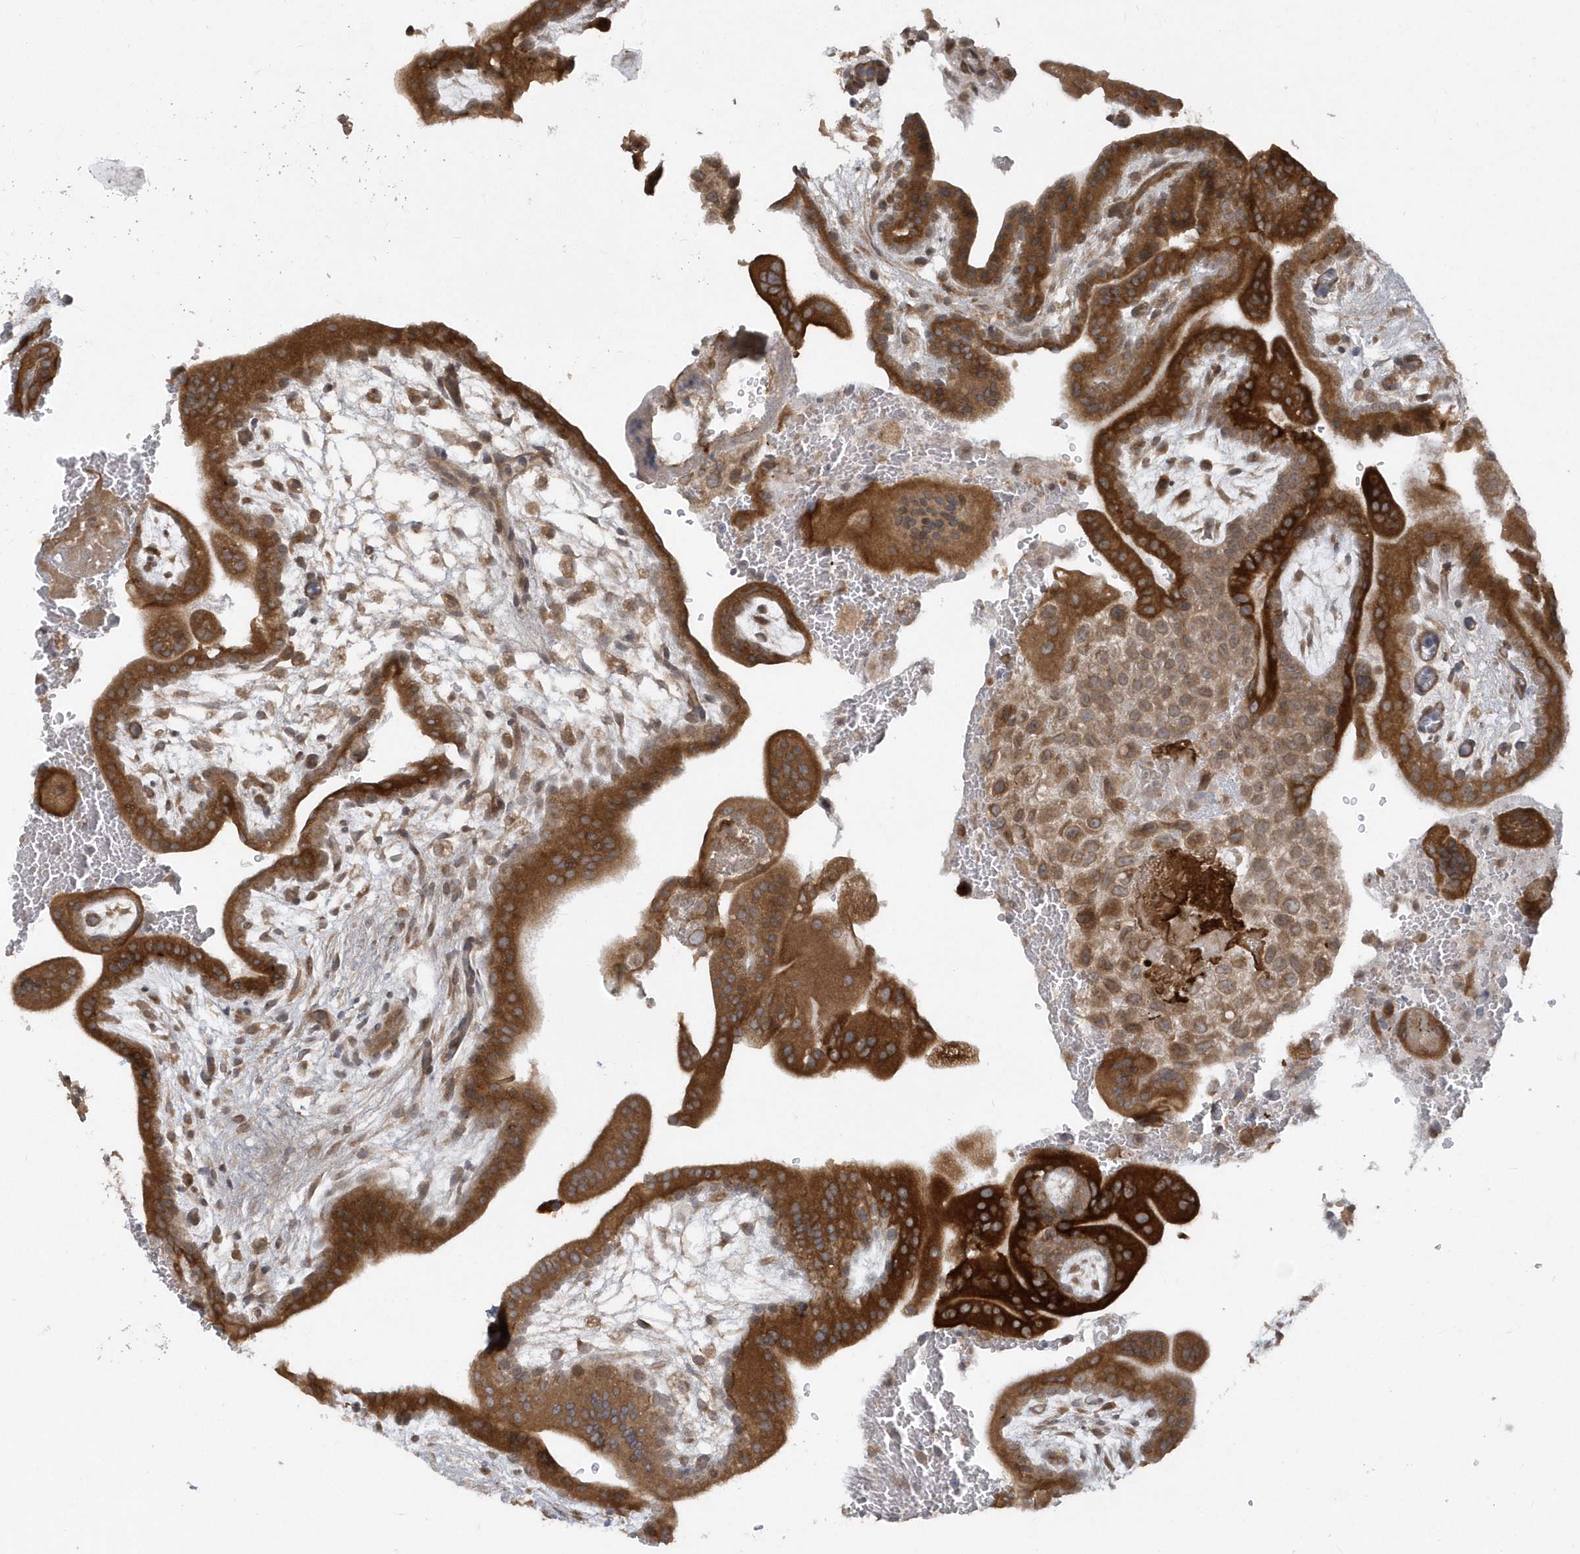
{"staining": {"intensity": "moderate", "quantity": ">75%", "location": "cytoplasmic/membranous"}, "tissue": "placenta", "cell_type": "Decidual cells", "image_type": "normal", "snomed": [{"axis": "morphology", "description": "Normal tissue, NOS"}, {"axis": "topography", "description": "Placenta"}], "caption": "DAB (3,3'-diaminobenzidine) immunohistochemical staining of normal human placenta shows moderate cytoplasmic/membranous protein positivity in approximately >75% of decidual cells. (DAB (3,3'-diaminobenzidine) IHC, brown staining for protein, blue staining for nuclei).", "gene": "HERPUD1", "patient": {"sex": "female", "age": 35}}